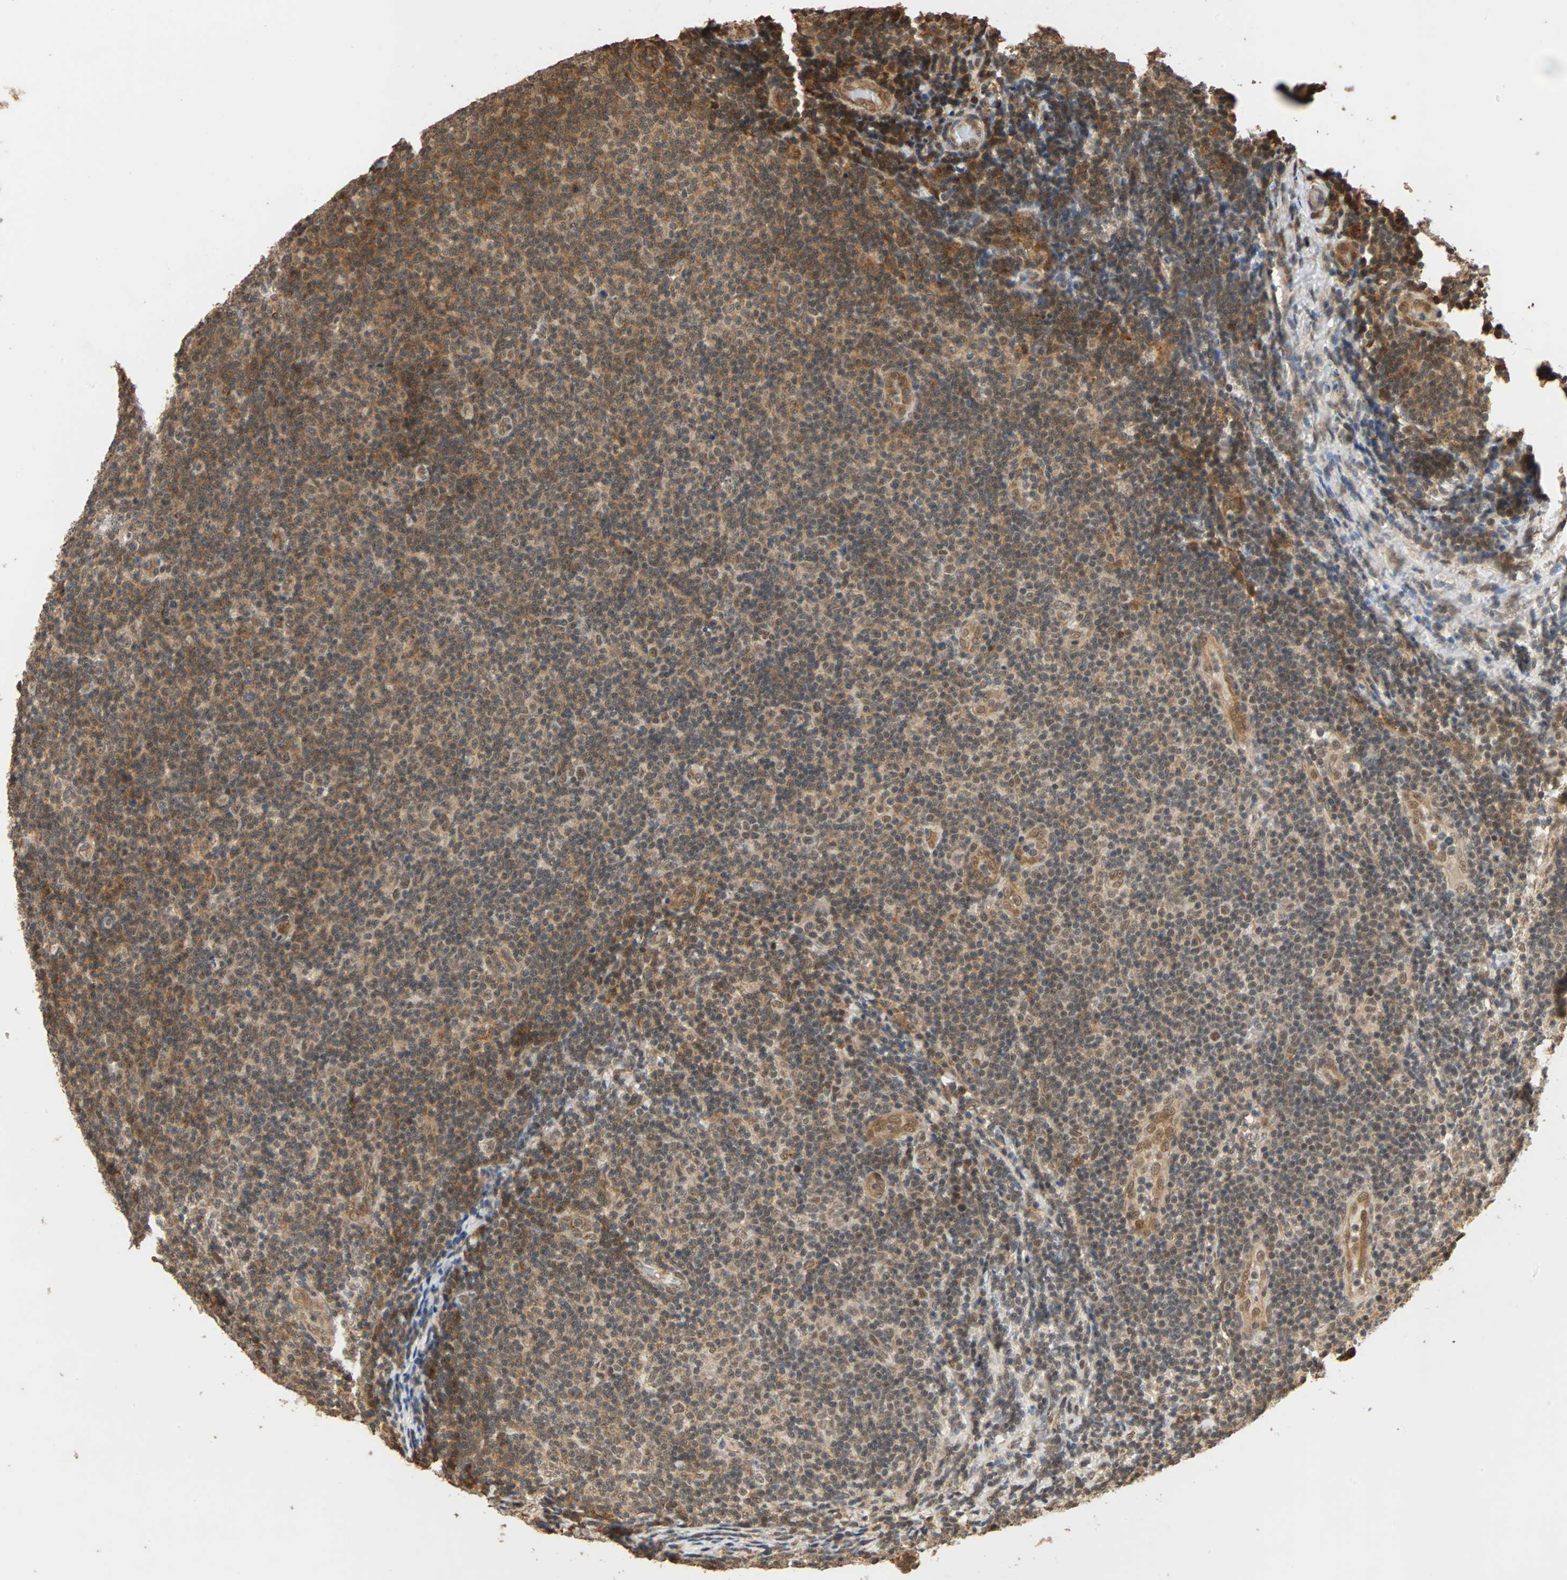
{"staining": {"intensity": "moderate", "quantity": ">75%", "location": "cytoplasmic/membranous,nuclear"}, "tissue": "lymphoma", "cell_type": "Tumor cells", "image_type": "cancer", "snomed": [{"axis": "morphology", "description": "Malignant lymphoma, non-Hodgkin's type, Low grade"}, {"axis": "topography", "description": "Lymph node"}], "caption": "The micrograph reveals a brown stain indicating the presence of a protein in the cytoplasmic/membranous and nuclear of tumor cells in low-grade malignant lymphoma, non-Hodgkin's type.", "gene": "CDC5L", "patient": {"sex": "male", "age": 83}}